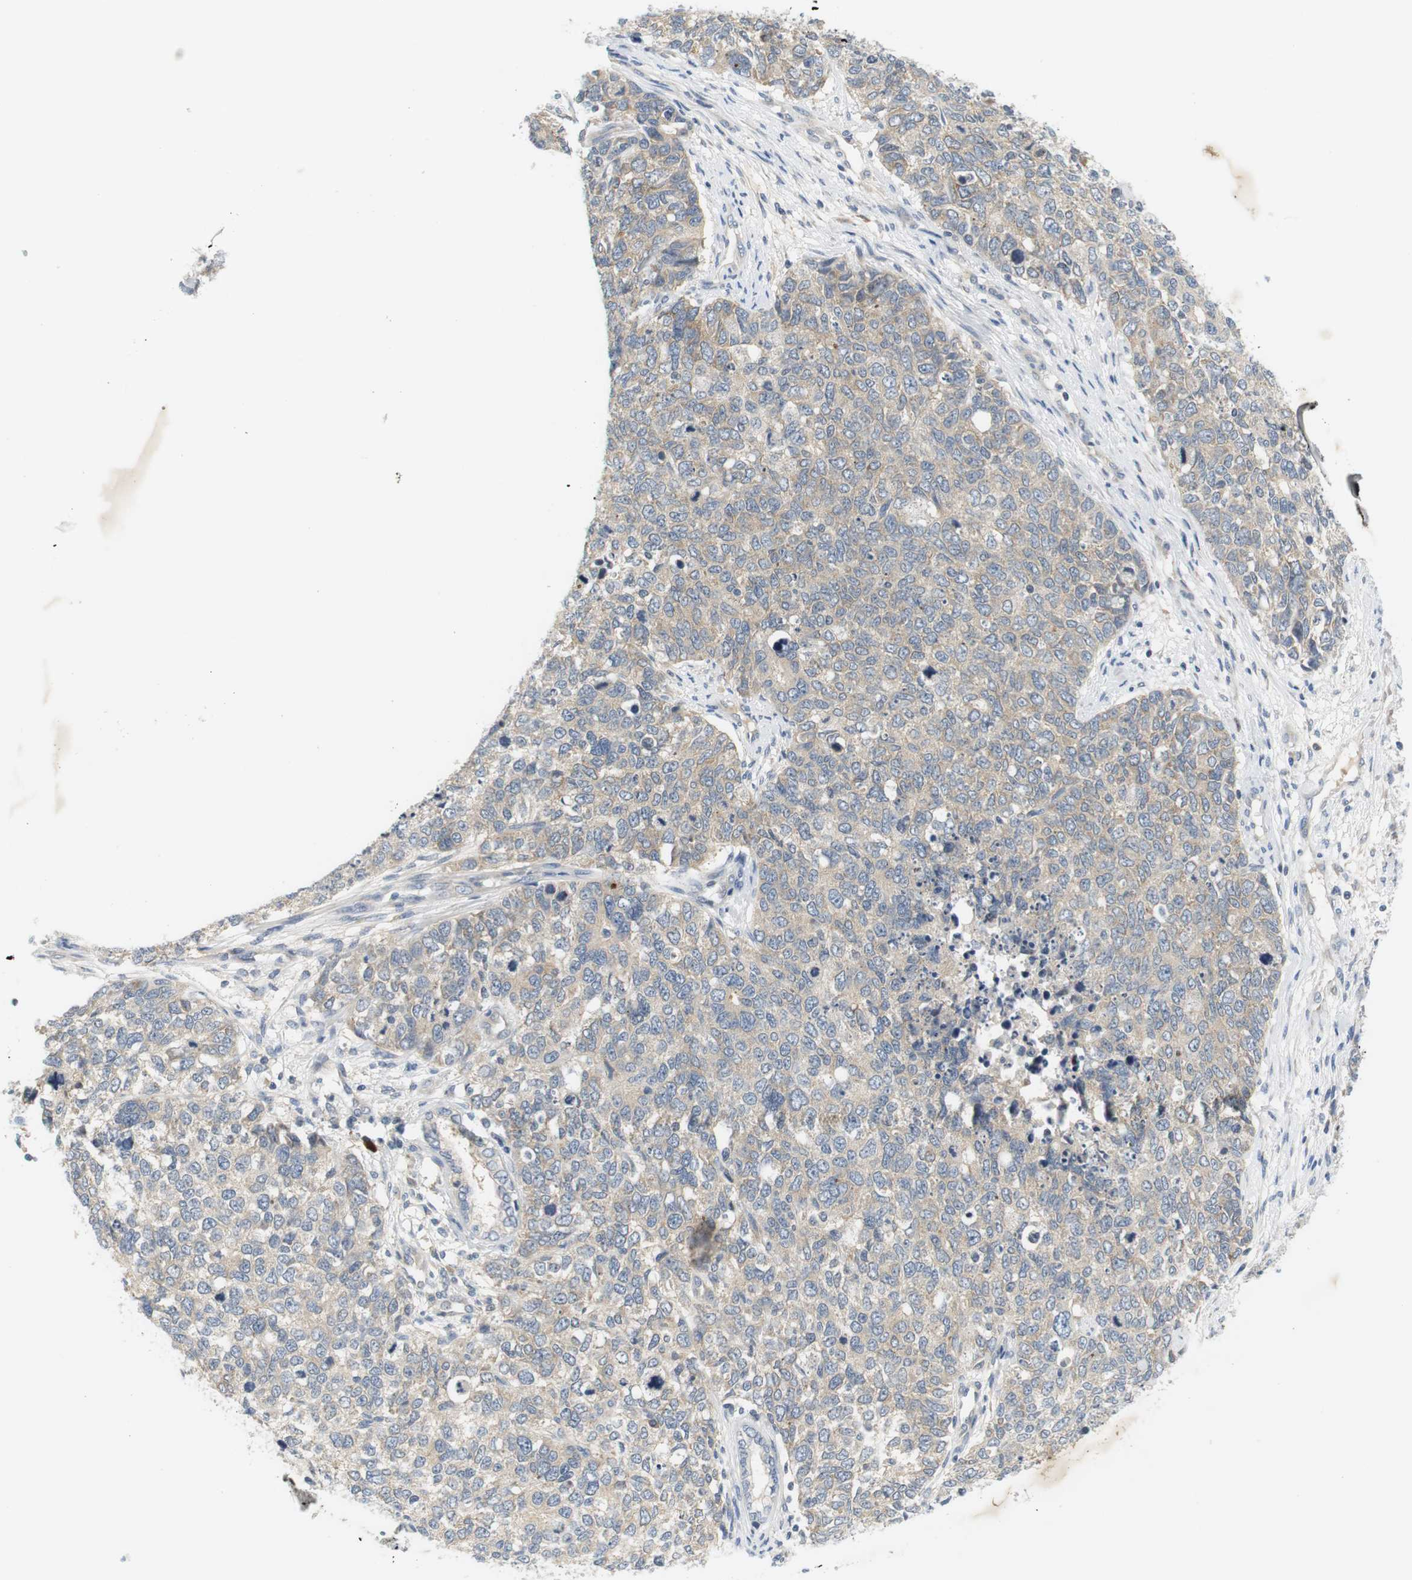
{"staining": {"intensity": "weak", "quantity": "25%-75%", "location": "cytoplasmic/membranous"}, "tissue": "cervical cancer", "cell_type": "Tumor cells", "image_type": "cancer", "snomed": [{"axis": "morphology", "description": "Squamous cell carcinoma, NOS"}, {"axis": "topography", "description": "Cervix"}], "caption": "A histopathology image showing weak cytoplasmic/membranous positivity in about 25%-75% of tumor cells in cervical cancer (squamous cell carcinoma), as visualized by brown immunohistochemical staining.", "gene": "EVA1C", "patient": {"sex": "female", "age": 63}}